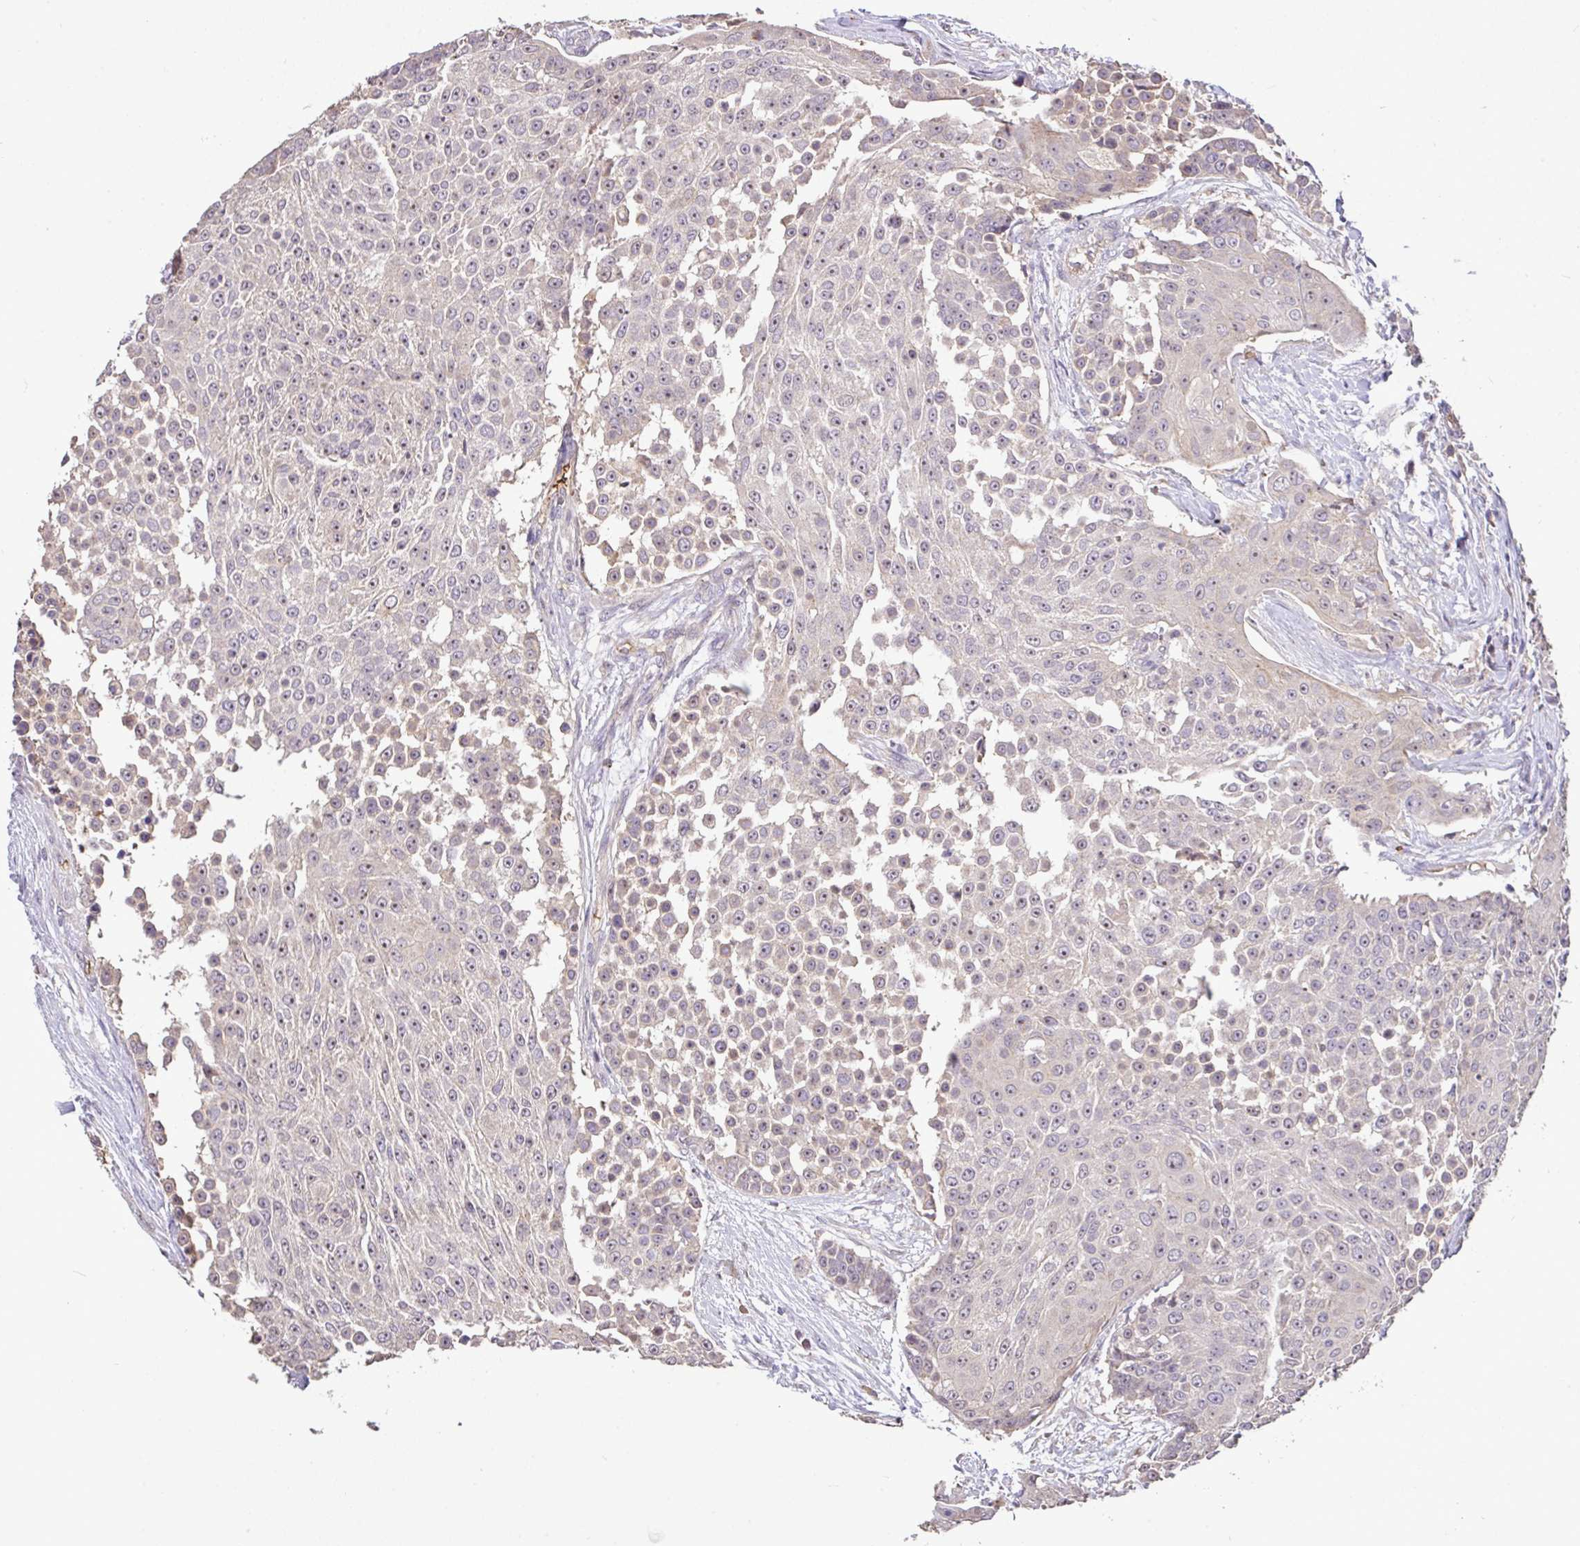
{"staining": {"intensity": "weak", "quantity": "25%-75%", "location": "cytoplasmic/membranous,nuclear"}, "tissue": "urothelial cancer", "cell_type": "Tumor cells", "image_type": "cancer", "snomed": [{"axis": "morphology", "description": "Urothelial carcinoma, High grade"}, {"axis": "topography", "description": "Urinary bladder"}], "caption": "Immunohistochemistry (DAB) staining of high-grade urothelial carcinoma reveals weak cytoplasmic/membranous and nuclear protein expression in about 25%-75% of tumor cells. (DAB (3,3'-diaminobenzidine) IHC with brightfield microscopy, high magnification).", "gene": "C1QTNF9B", "patient": {"sex": "female", "age": 63}}